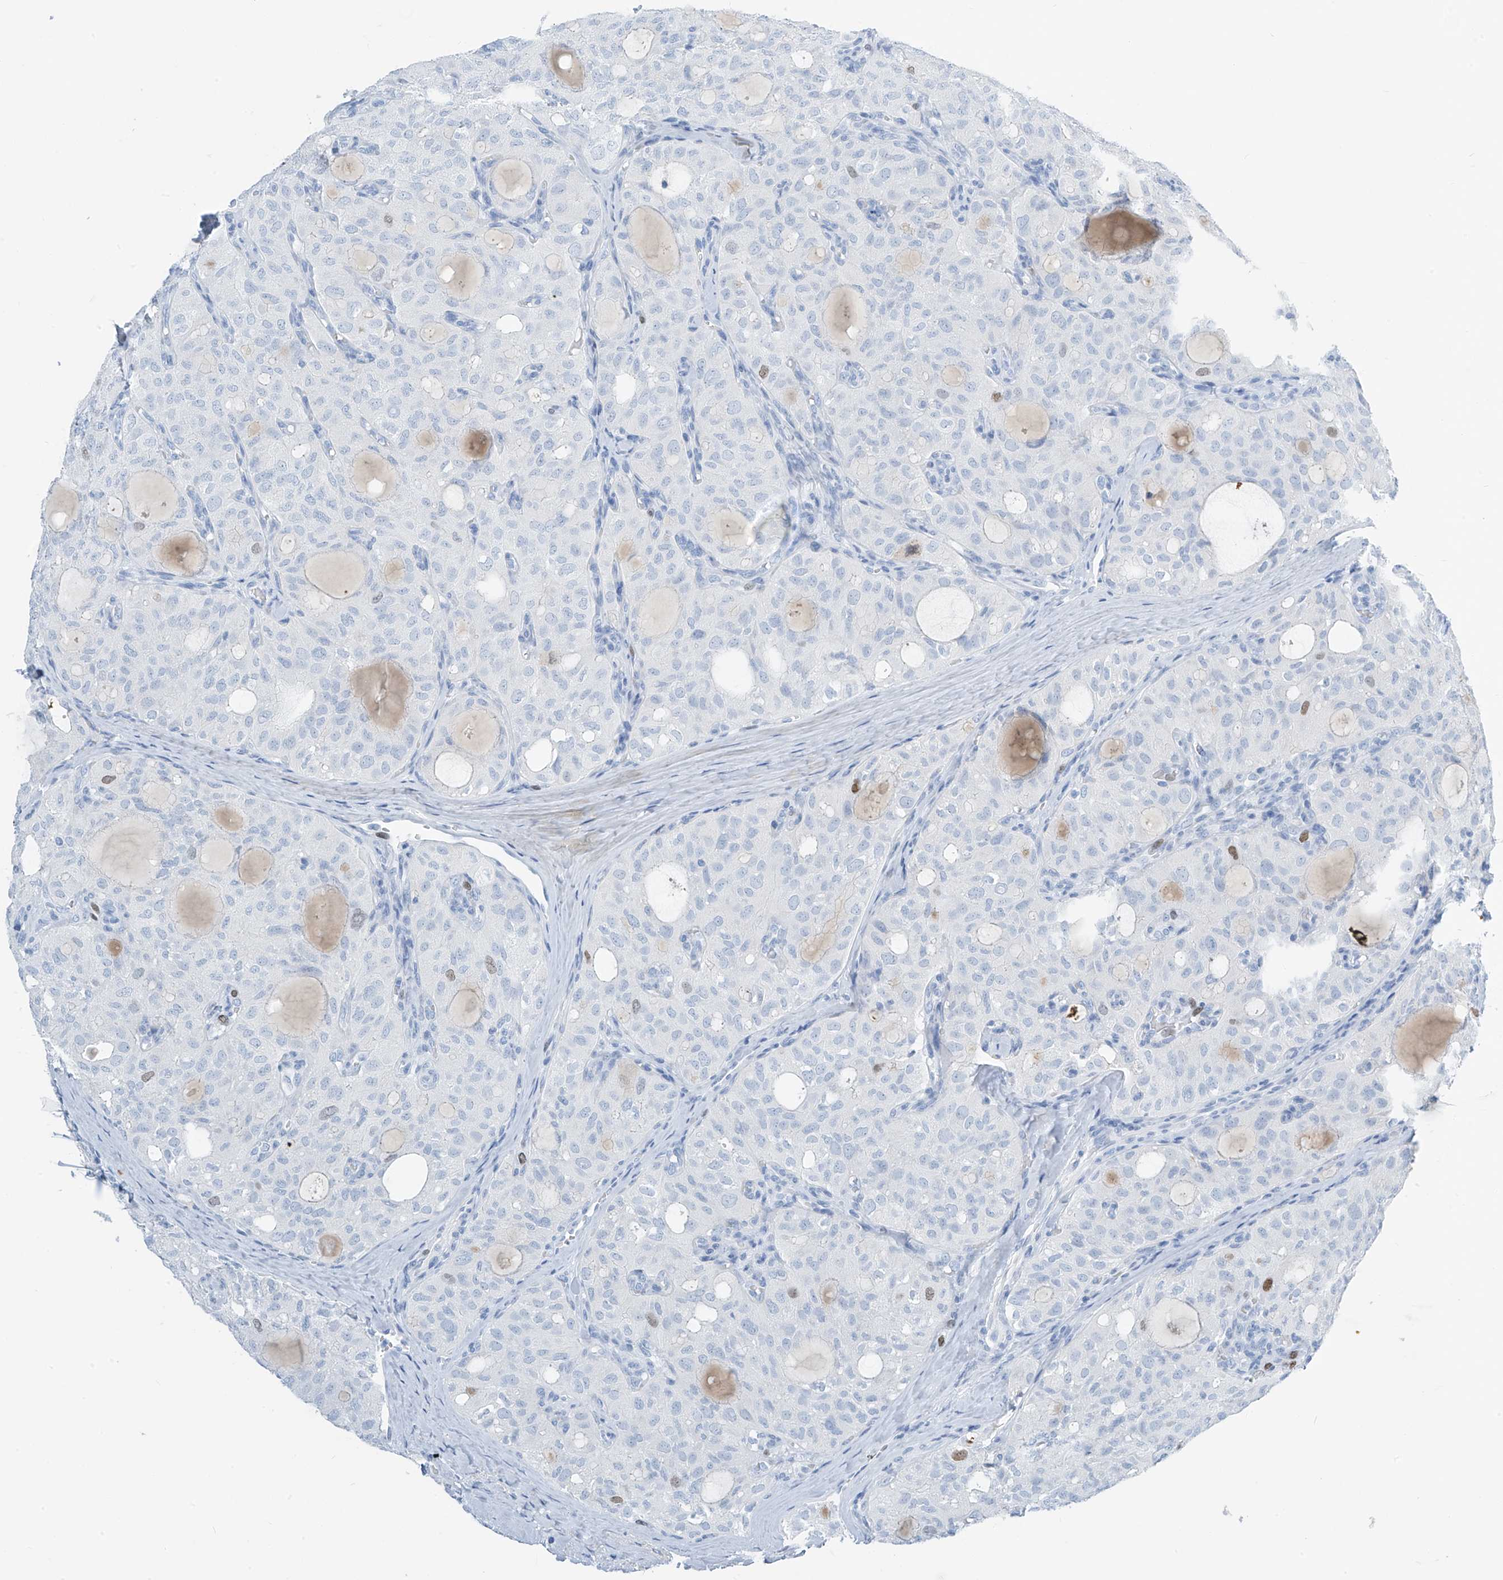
{"staining": {"intensity": "weak", "quantity": "<25%", "location": "nuclear"}, "tissue": "thyroid cancer", "cell_type": "Tumor cells", "image_type": "cancer", "snomed": [{"axis": "morphology", "description": "Follicular adenoma carcinoma, NOS"}, {"axis": "topography", "description": "Thyroid gland"}], "caption": "The photomicrograph shows no staining of tumor cells in thyroid cancer.", "gene": "SGO2", "patient": {"sex": "male", "age": 75}}